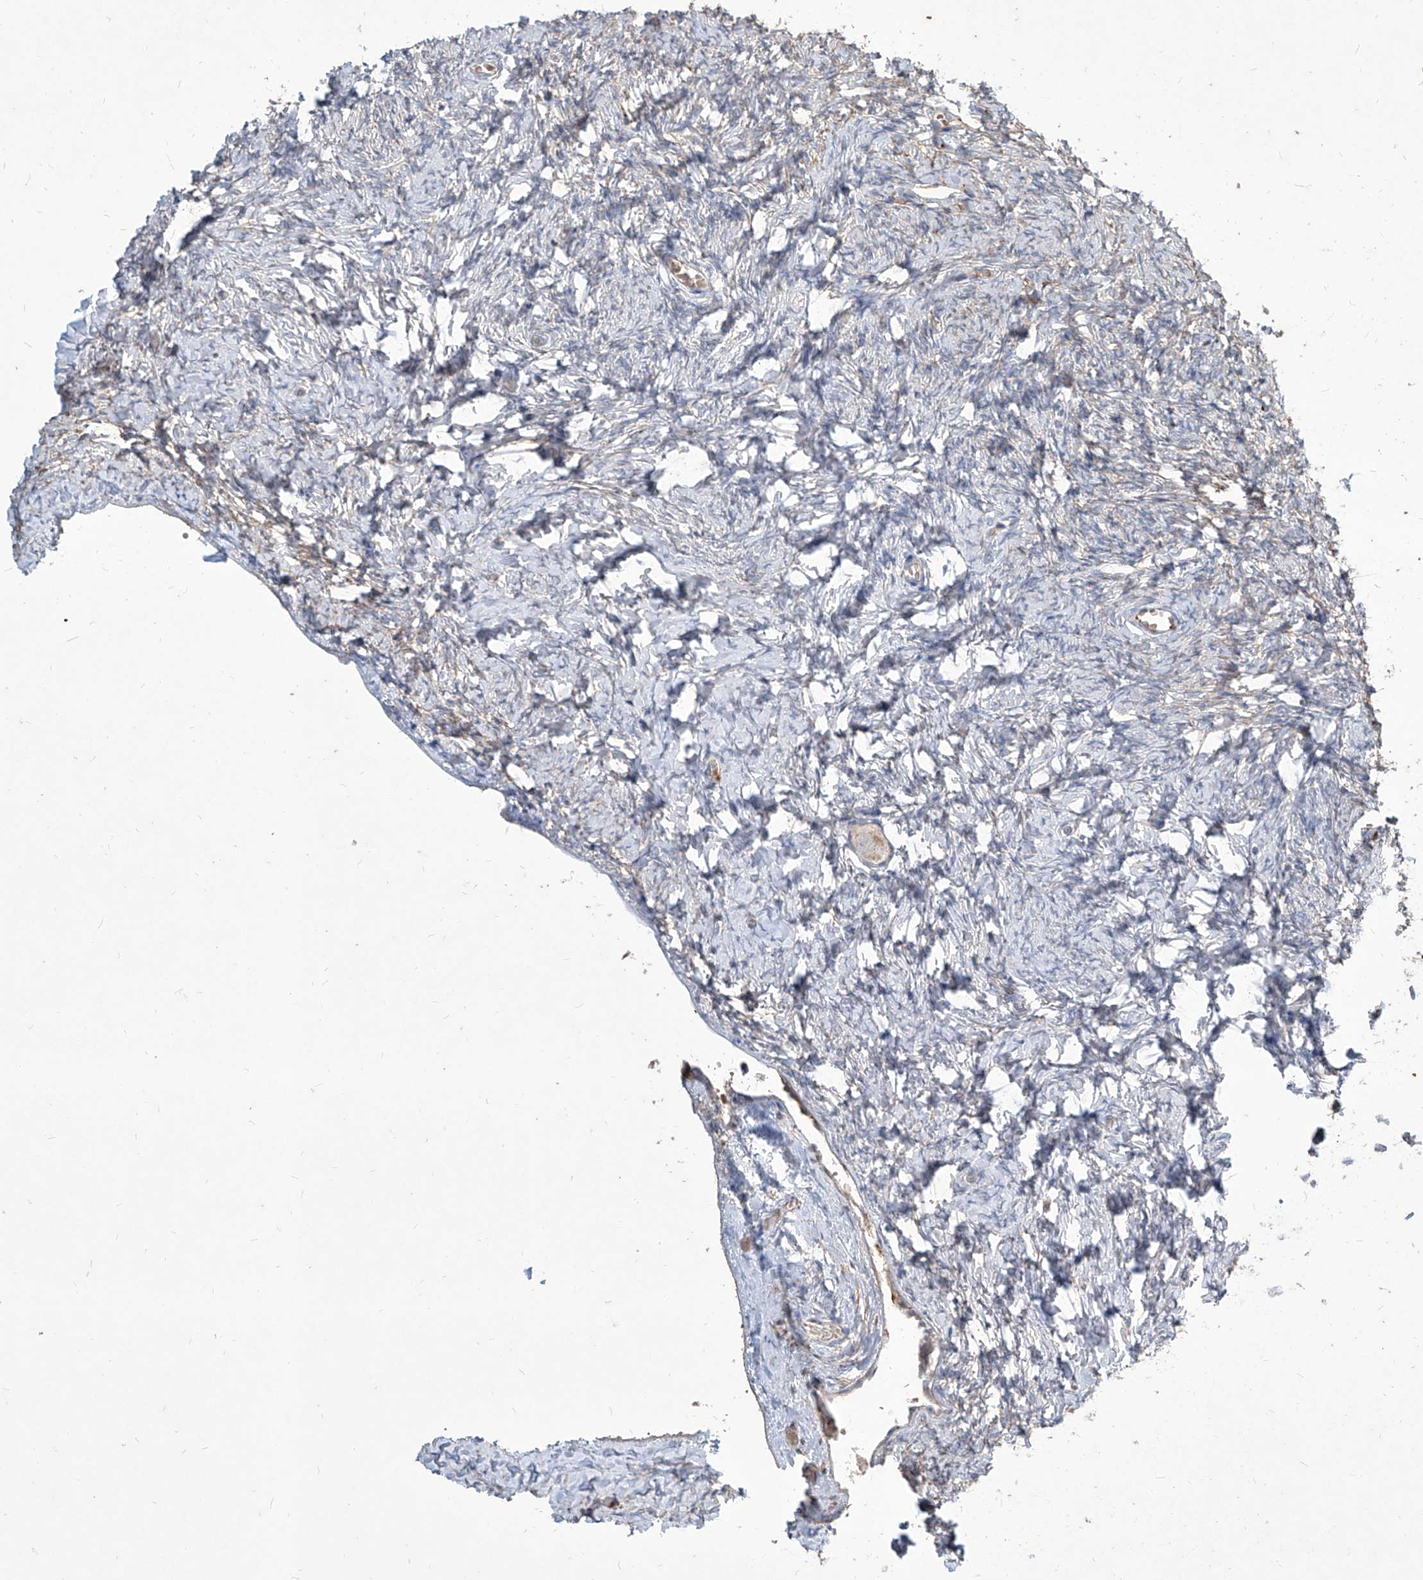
{"staining": {"intensity": "weak", "quantity": ">75%", "location": "cytoplasmic/membranous"}, "tissue": "ovary", "cell_type": "Follicle cells", "image_type": "normal", "snomed": [{"axis": "morphology", "description": "Normal tissue, NOS"}, {"axis": "topography", "description": "Ovary"}], "caption": "Immunohistochemistry (IHC) staining of normal ovary, which demonstrates low levels of weak cytoplasmic/membranous staining in about >75% of follicle cells indicating weak cytoplasmic/membranous protein expression. The staining was performed using DAB (3,3'-diaminobenzidine) (brown) for protein detection and nuclei were counterstained in hematoxylin (blue).", "gene": "FAM83B", "patient": {"sex": "female", "age": 27}}